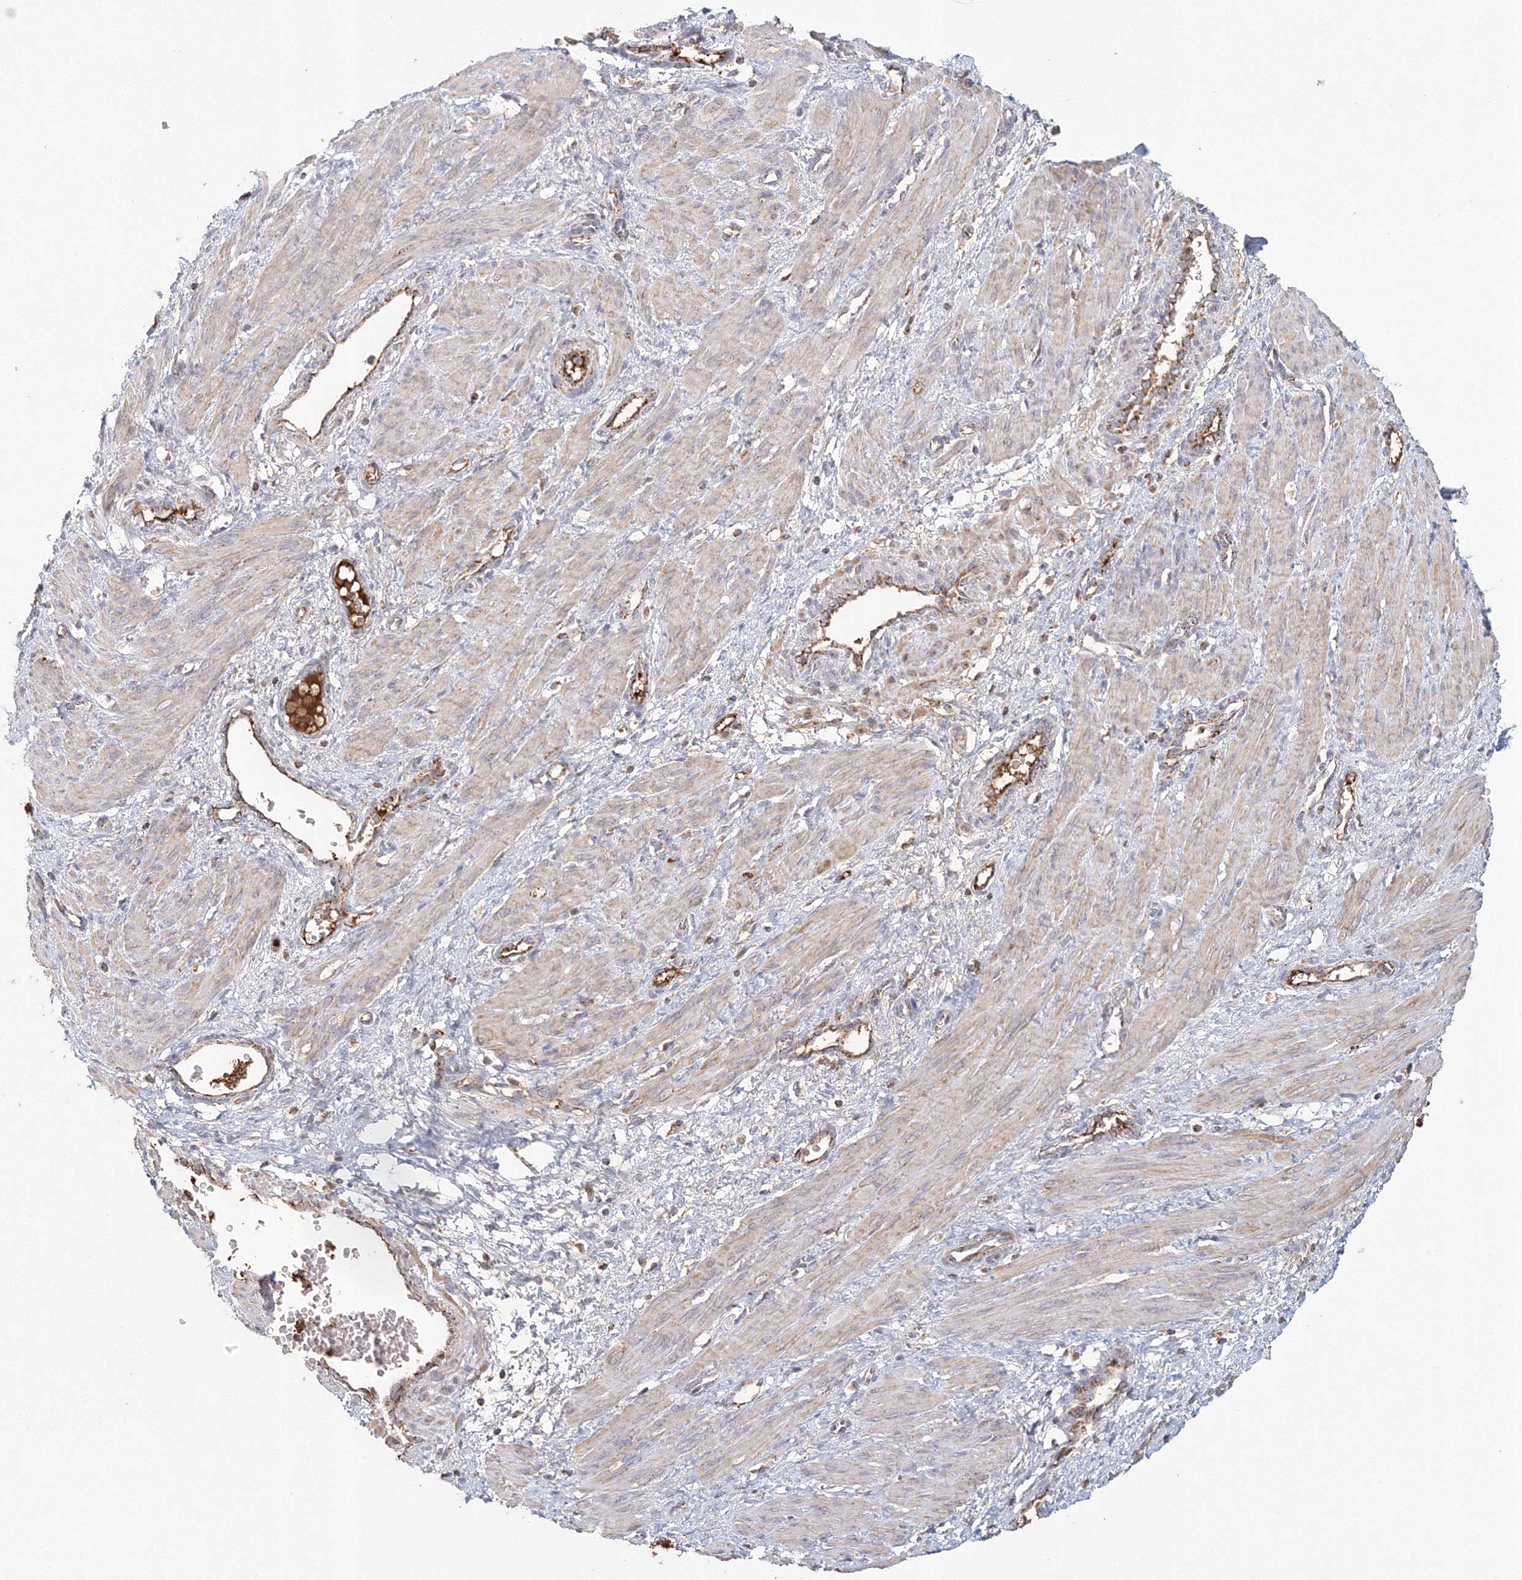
{"staining": {"intensity": "weak", "quantity": ">75%", "location": "cytoplasmic/membranous"}, "tissue": "smooth muscle", "cell_type": "Smooth muscle cells", "image_type": "normal", "snomed": [{"axis": "morphology", "description": "Normal tissue, NOS"}, {"axis": "topography", "description": "Endometrium"}], "caption": "Brown immunohistochemical staining in unremarkable smooth muscle reveals weak cytoplasmic/membranous staining in about >75% of smooth muscle cells.", "gene": "GRPEL1", "patient": {"sex": "female", "age": 33}}